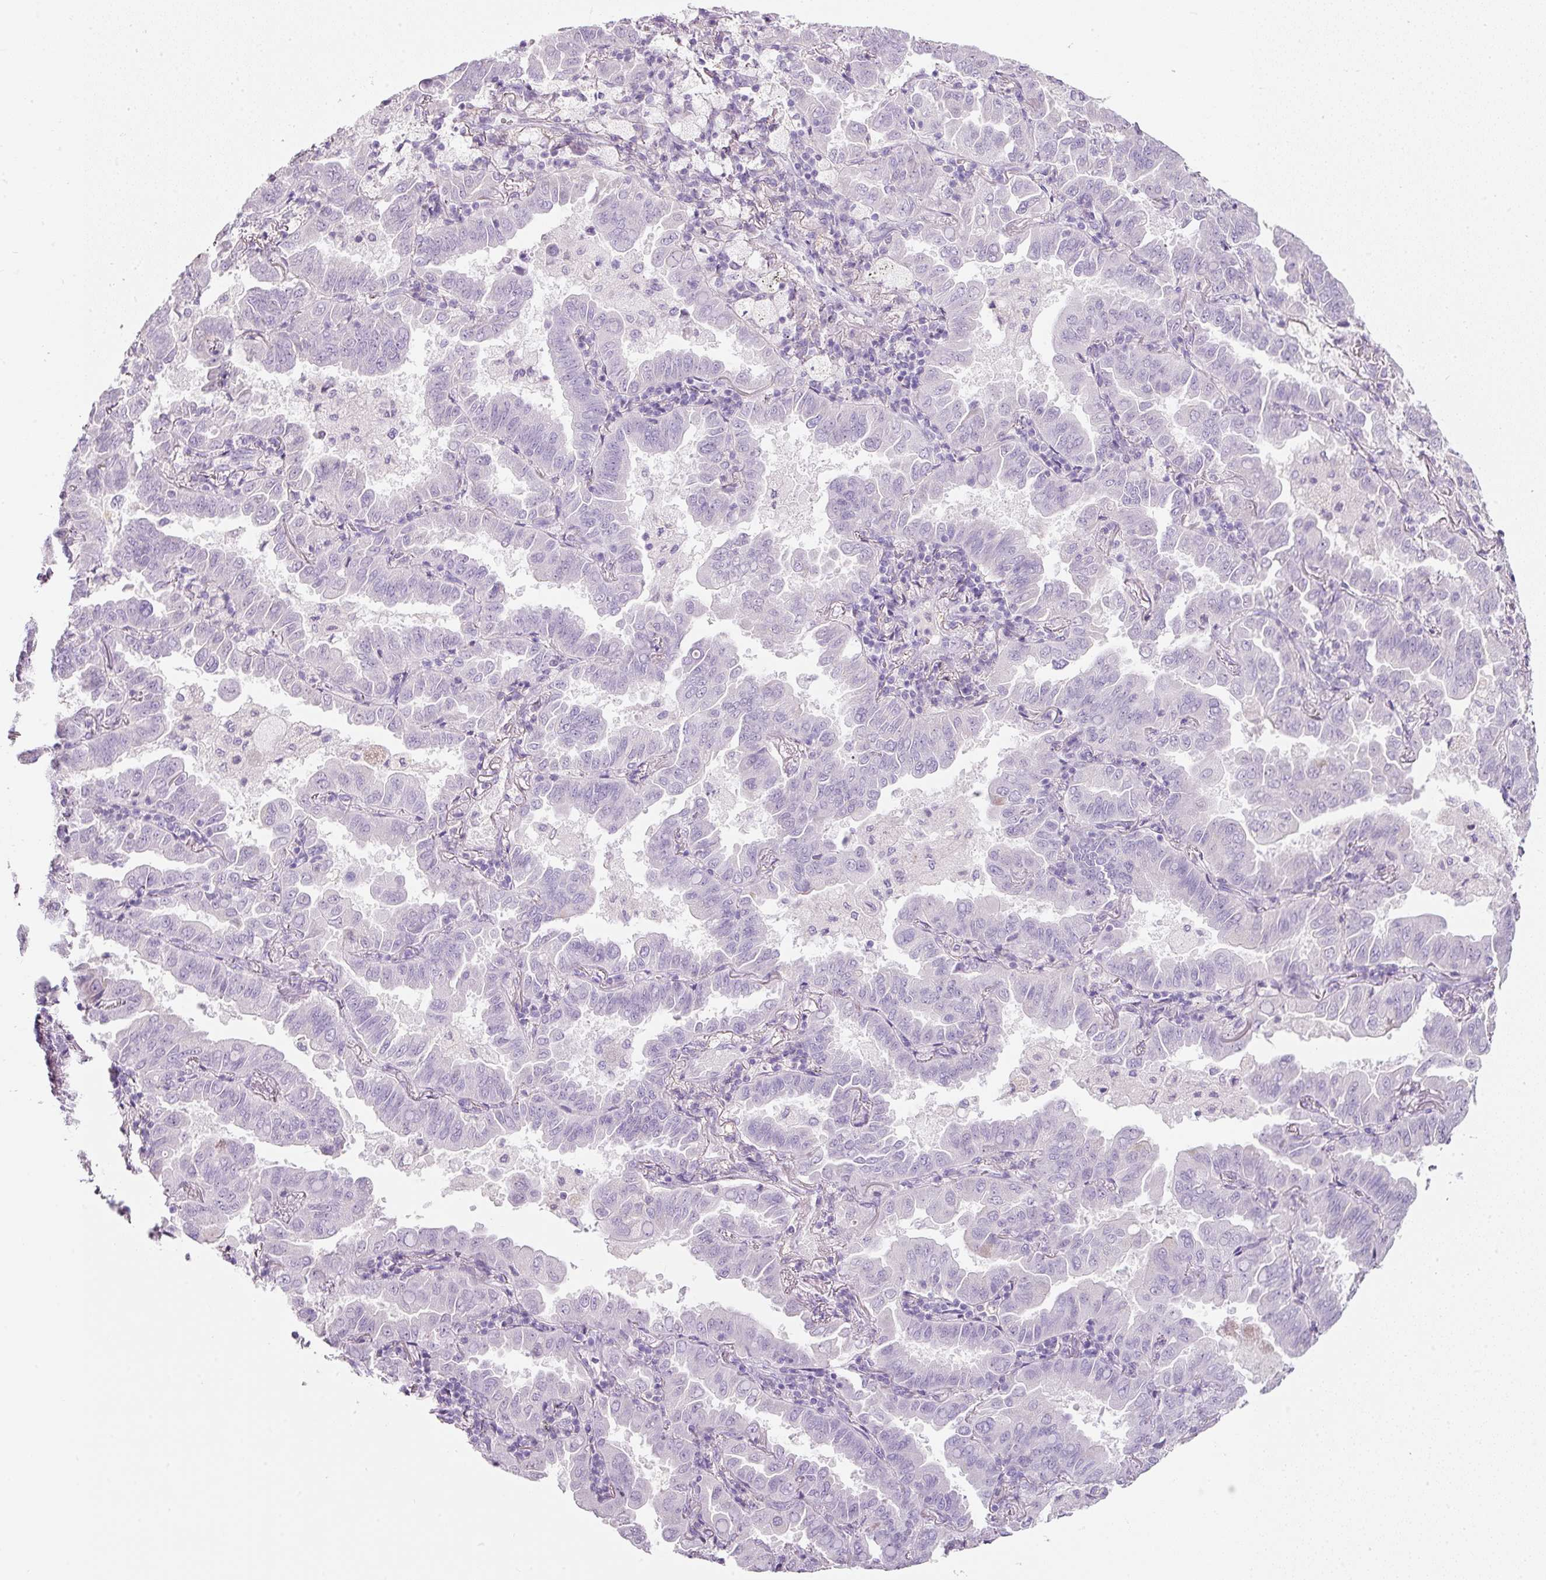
{"staining": {"intensity": "negative", "quantity": "none", "location": "none"}, "tissue": "lung cancer", "cell_type": "Tumor cells", "image_type": "cancer", "snomed": [{"axis": "morphology", "description": "Adenocarcinoma, NOS"}, {"axis": "topography", "description": "Lung"}], "caption": "Immunohistochemical staining of lung adenocarcinoma demonstrates no significant staining in tumor cells. The staining was performed using DAB to visualize the protein expression in brown, while the nuclei were stained in blue with hematoxylin (Magnification: 20x).", "gene": "DNM1", "patient": {"sex": "male", "age": 64}}